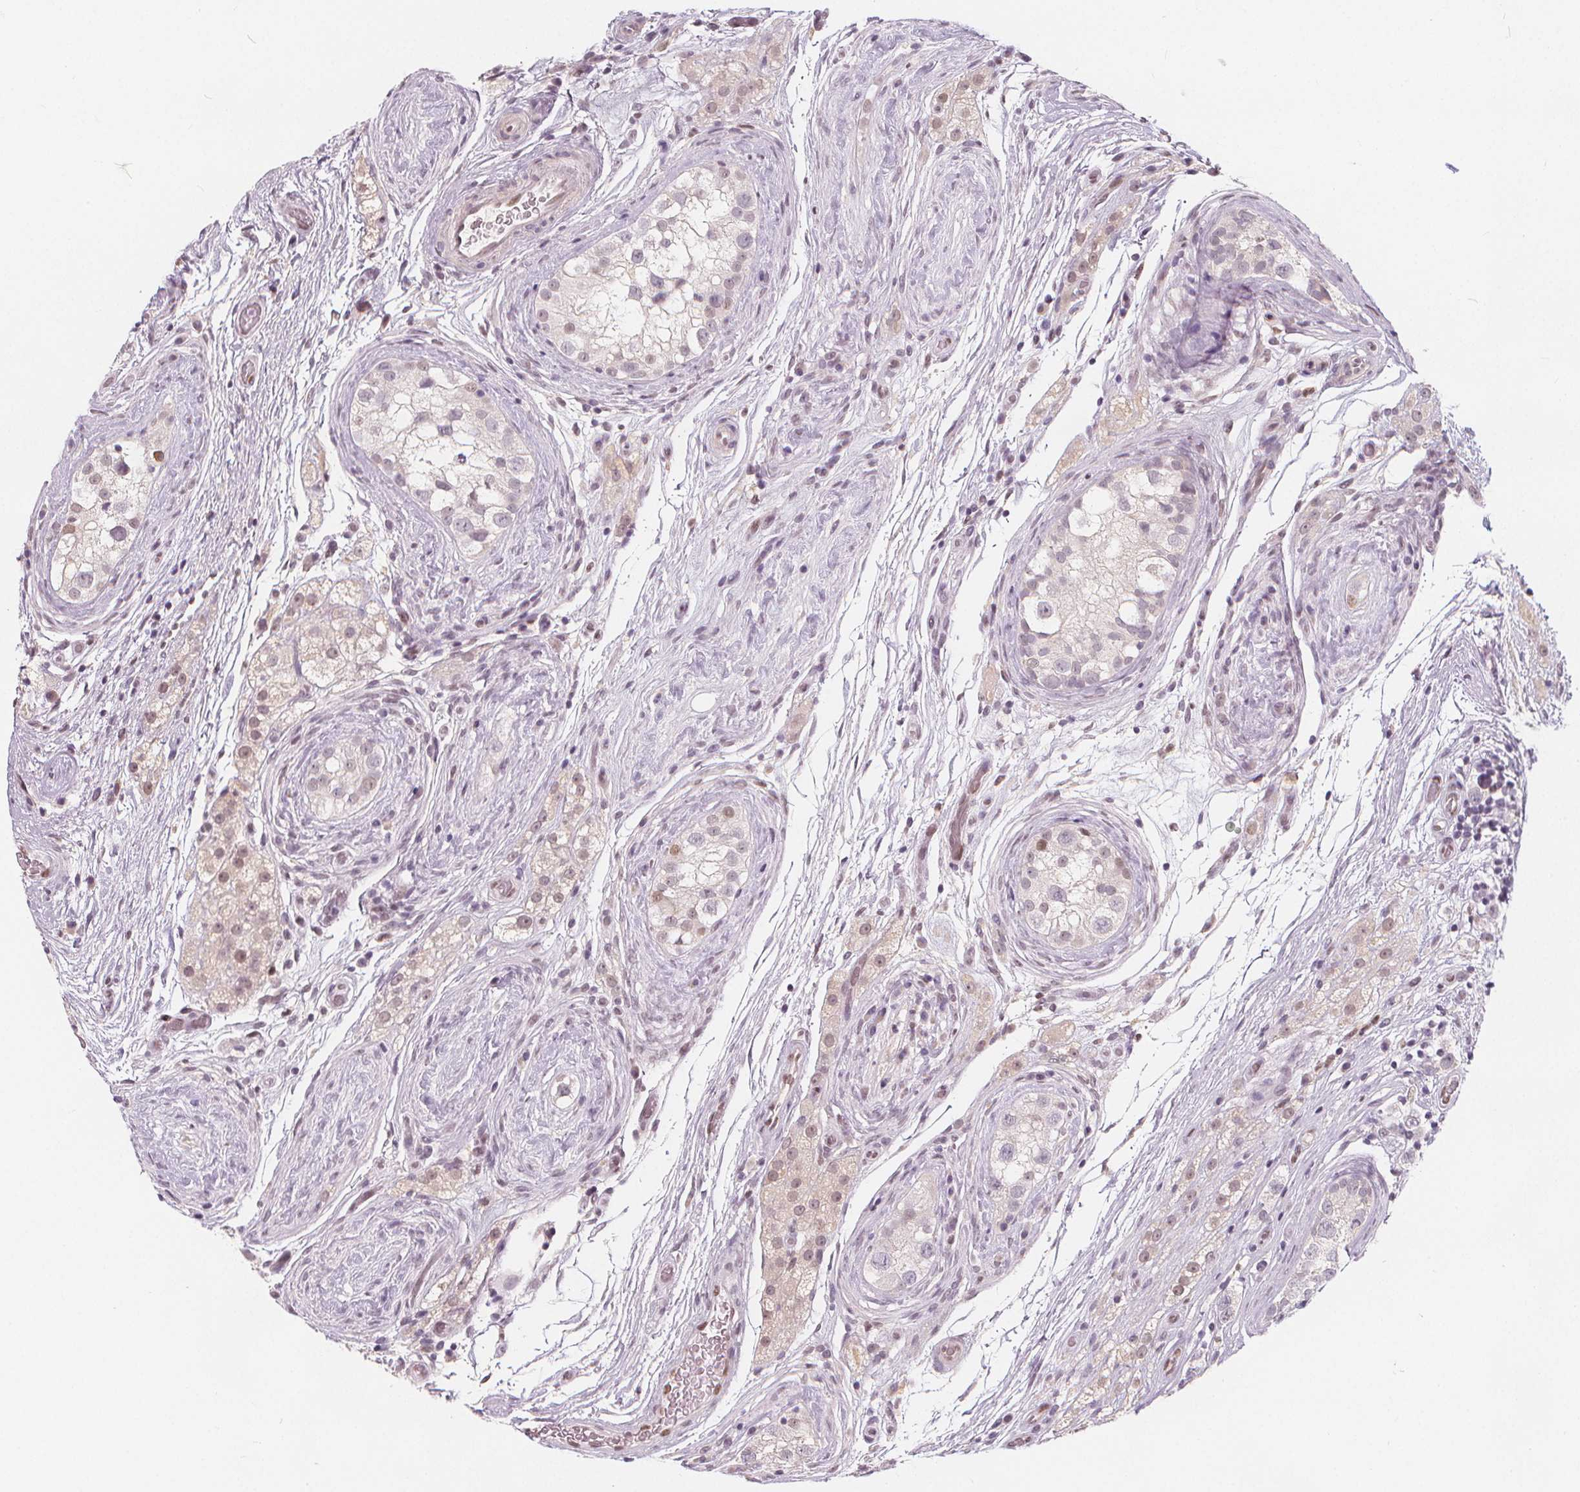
{"staining": {"intensity": "weak", "quantity": "<25%", "location": "cytoplasmic/membranous"}, "tissue": "testis cancer", "cell_type": "Tumor cells", "image_type": "cancer", "snomed": [{"axis": "morphology", "description": "Seminoma, NOS"}, {"axis": "topography", "description": "Testis"}], "caption": "There is no significant staining in tumor cells of seminoma (testis).", "gene": "DRC3", "patient": {"sex": "male", "age": 34}}